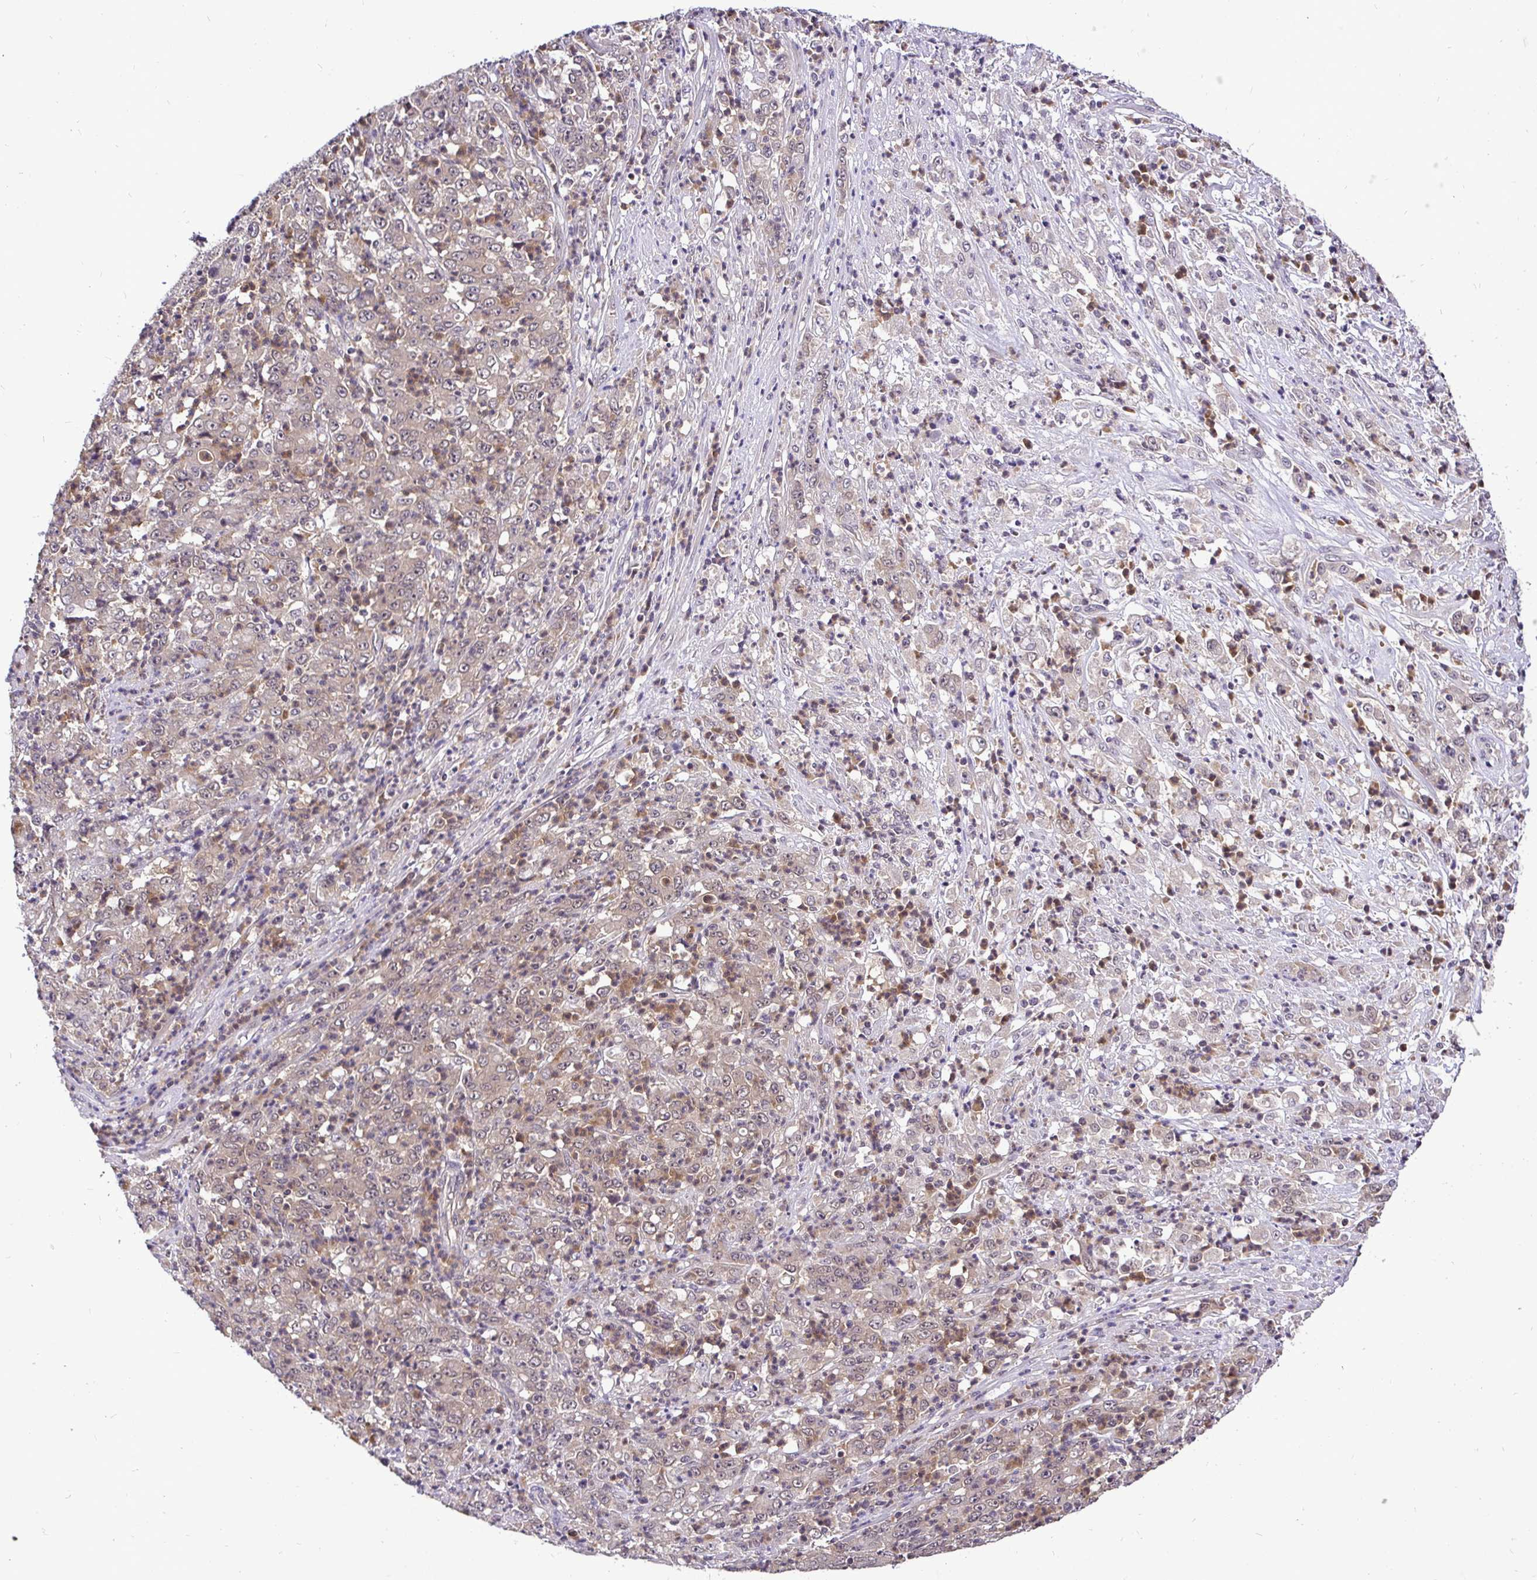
{"staining": {"intensity": "weak", "quantity": "25%-75%", "location": "cytoplasmic/membranous"}, "tissue": "stomach cancer", "cell_type": "Tumor cells", "image_type": "cancer", "snomed": [{"axis": "morphology", "description": "Adenocarcinoma, NOS"}, {"axis": "topography", "description": "Stomach, lower"}], "caption": "IHC (DAB) staining of human adenocarcinoma (stomach) demonstrates weak cytoplasmic/membranous protein expression in approximately 25%-75% of tumor cells.", "gene": "UBE2M", "patient": {"sex": "female", "age": 71}}